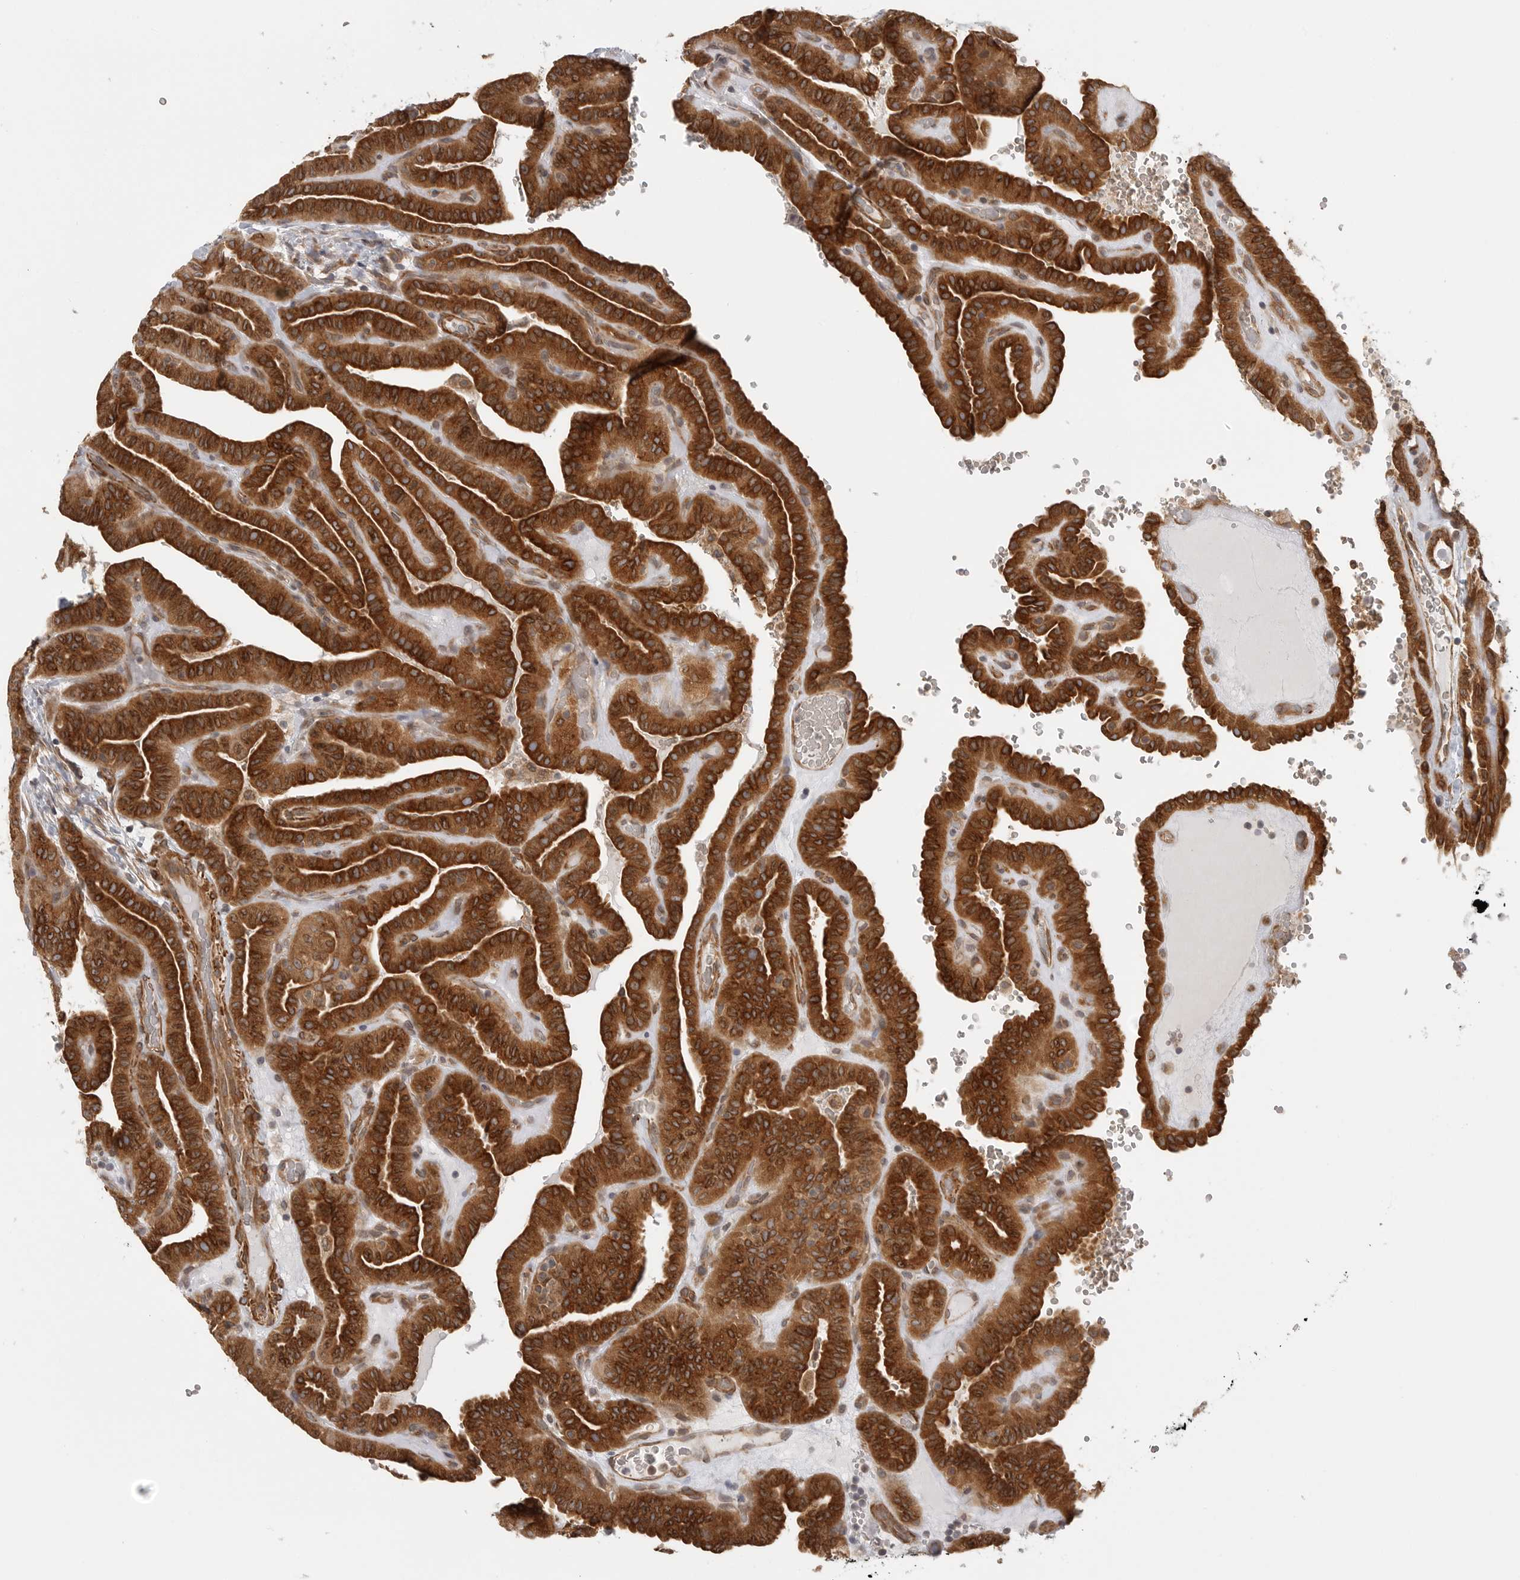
{"staining": {"intensity": "strong", "quantity": ">75%", "location": "cytoplasmic/membranous"}, "tissue": "thyroid cancer", "cell_type": "Tumor cells", "image_type": "cancer", "snomed": [{"axis": "morphology", "description": "Papillary adenocarcinoma, NOS"}, {"axis": "topography", "description": "Thyroid gland"}], "caption": "A brown stain labels strong cytoplasmic/membranous staining of a protein in thyroid papillary adenocarcinoma tumor cells.", "gene": "CERS2", "patient": {"sex": "male", "age": 77}}